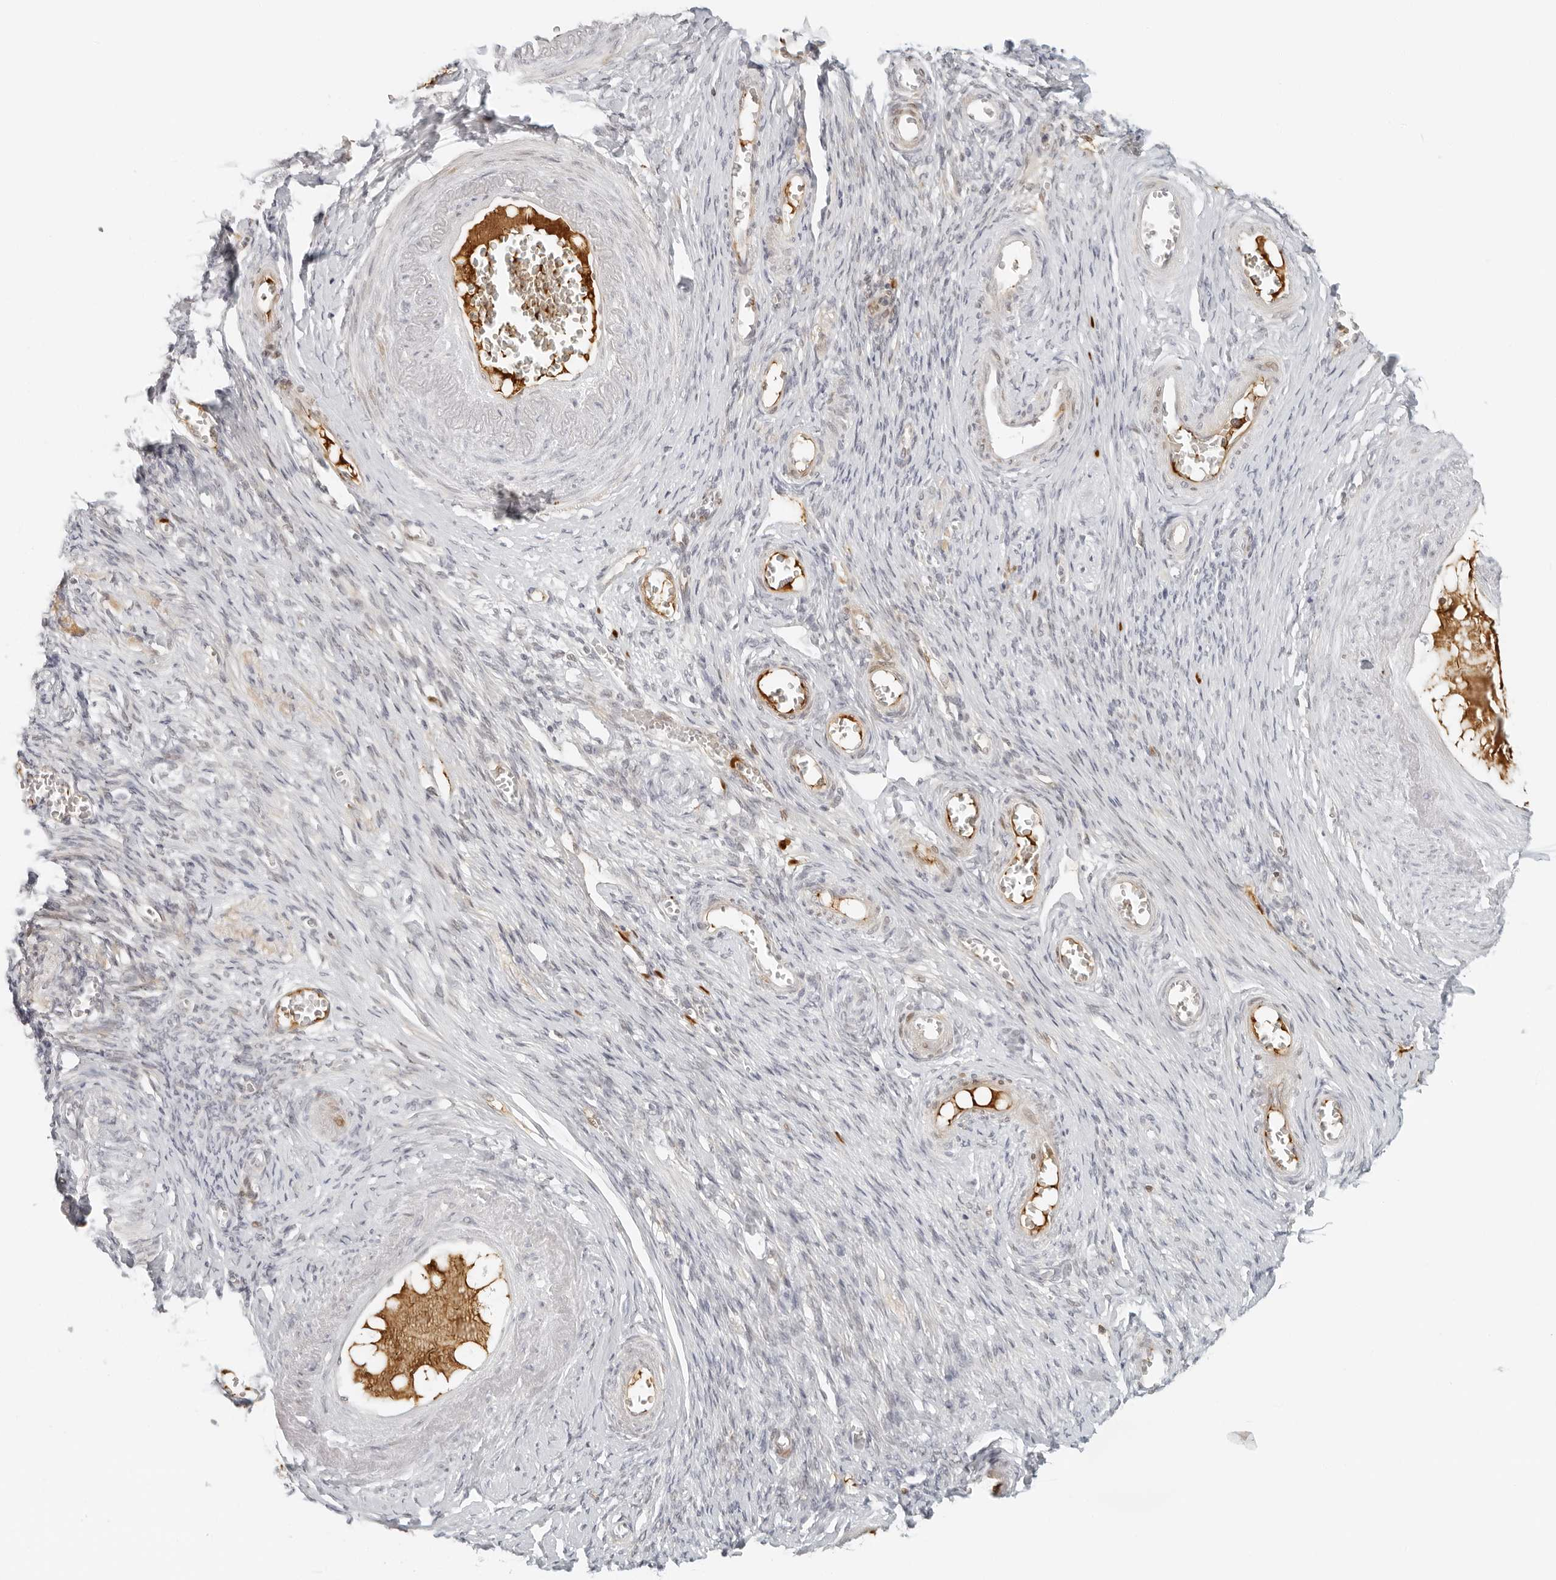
{"staining": {"intensity": "negative", "quantity": "none", "location": "none"}, "tissue": "adipose tissue", "cell_type": "Adipocytes", "image_type": "normal", "snomed": [{"axis": "morphology", "description": "Normal tissue, NOS"}, {"axis": "topography", "description": "Vascular tissue"}, {"axis": "topography", "description": "Fallopian tube"}, {"axis": "topography", "description": "Ovary"}], "caption": "Image shows no significant protein positivity in adipocytes of unremarkable adipose tissue.", "gene": "ZNF678", "patient": {"sex": "female", "age": 67}}